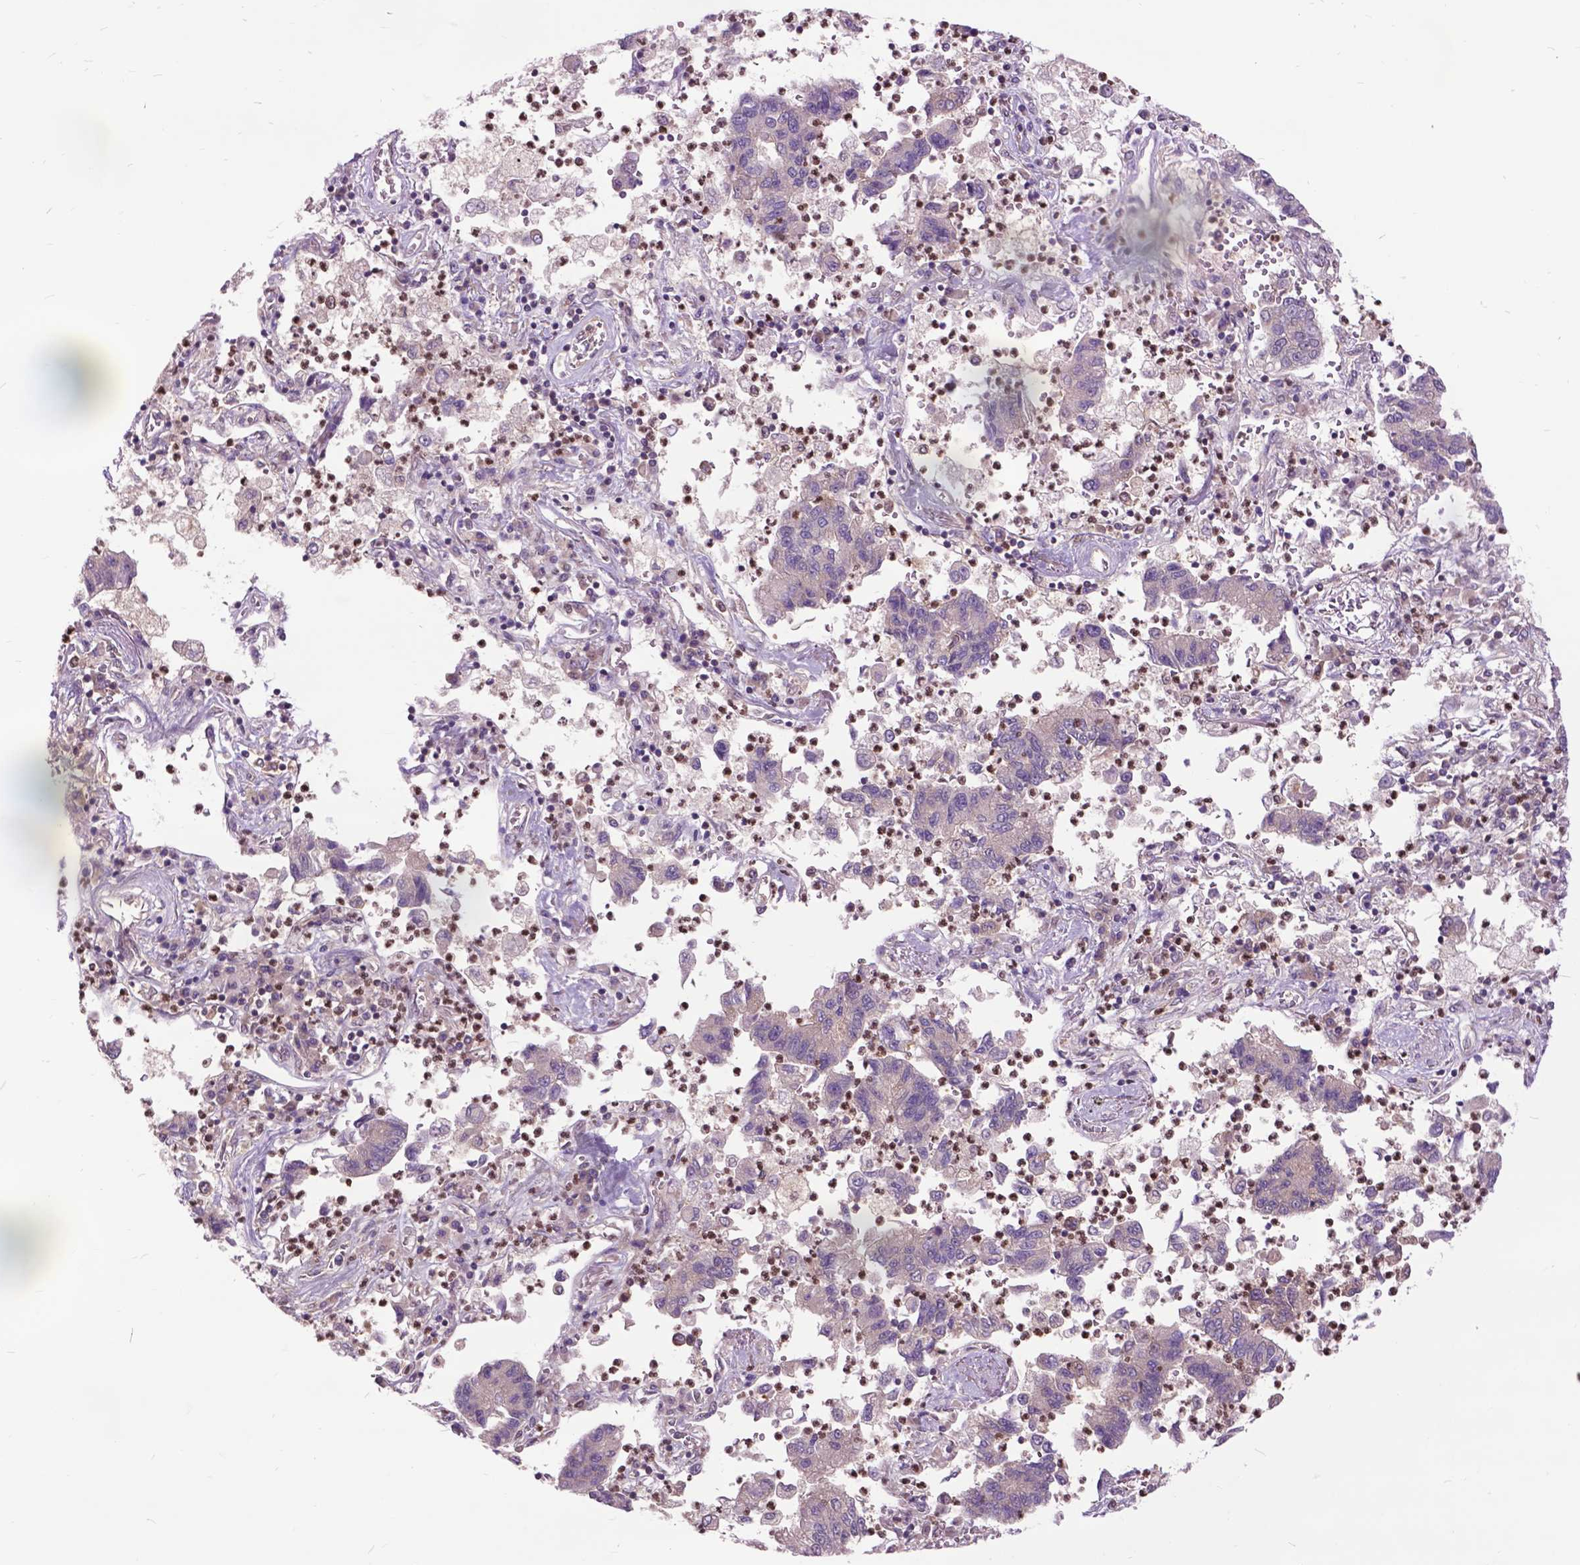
{"staining": {"intensity": "weak", "quantity": "25%-75%", "location": "cytoplasmic/membranous"}, "tissue": "lung cancer", "cell_type": "Tumor cells", "image_type": "cancer", "snomed": [{"axis": "morphology", "description": "Adenocarcinoma, NOS"}, {"axis": "topography", "description": "Lung"}], "caption": "Human adenocarcinoma (lung) stained for a protein (brown) shows weak cytoplasmic/membranous positive positivity in about 25%-75% of tumor cells.", "gene": "ARAF", "patient": {"sex": "female", "age": 57}}